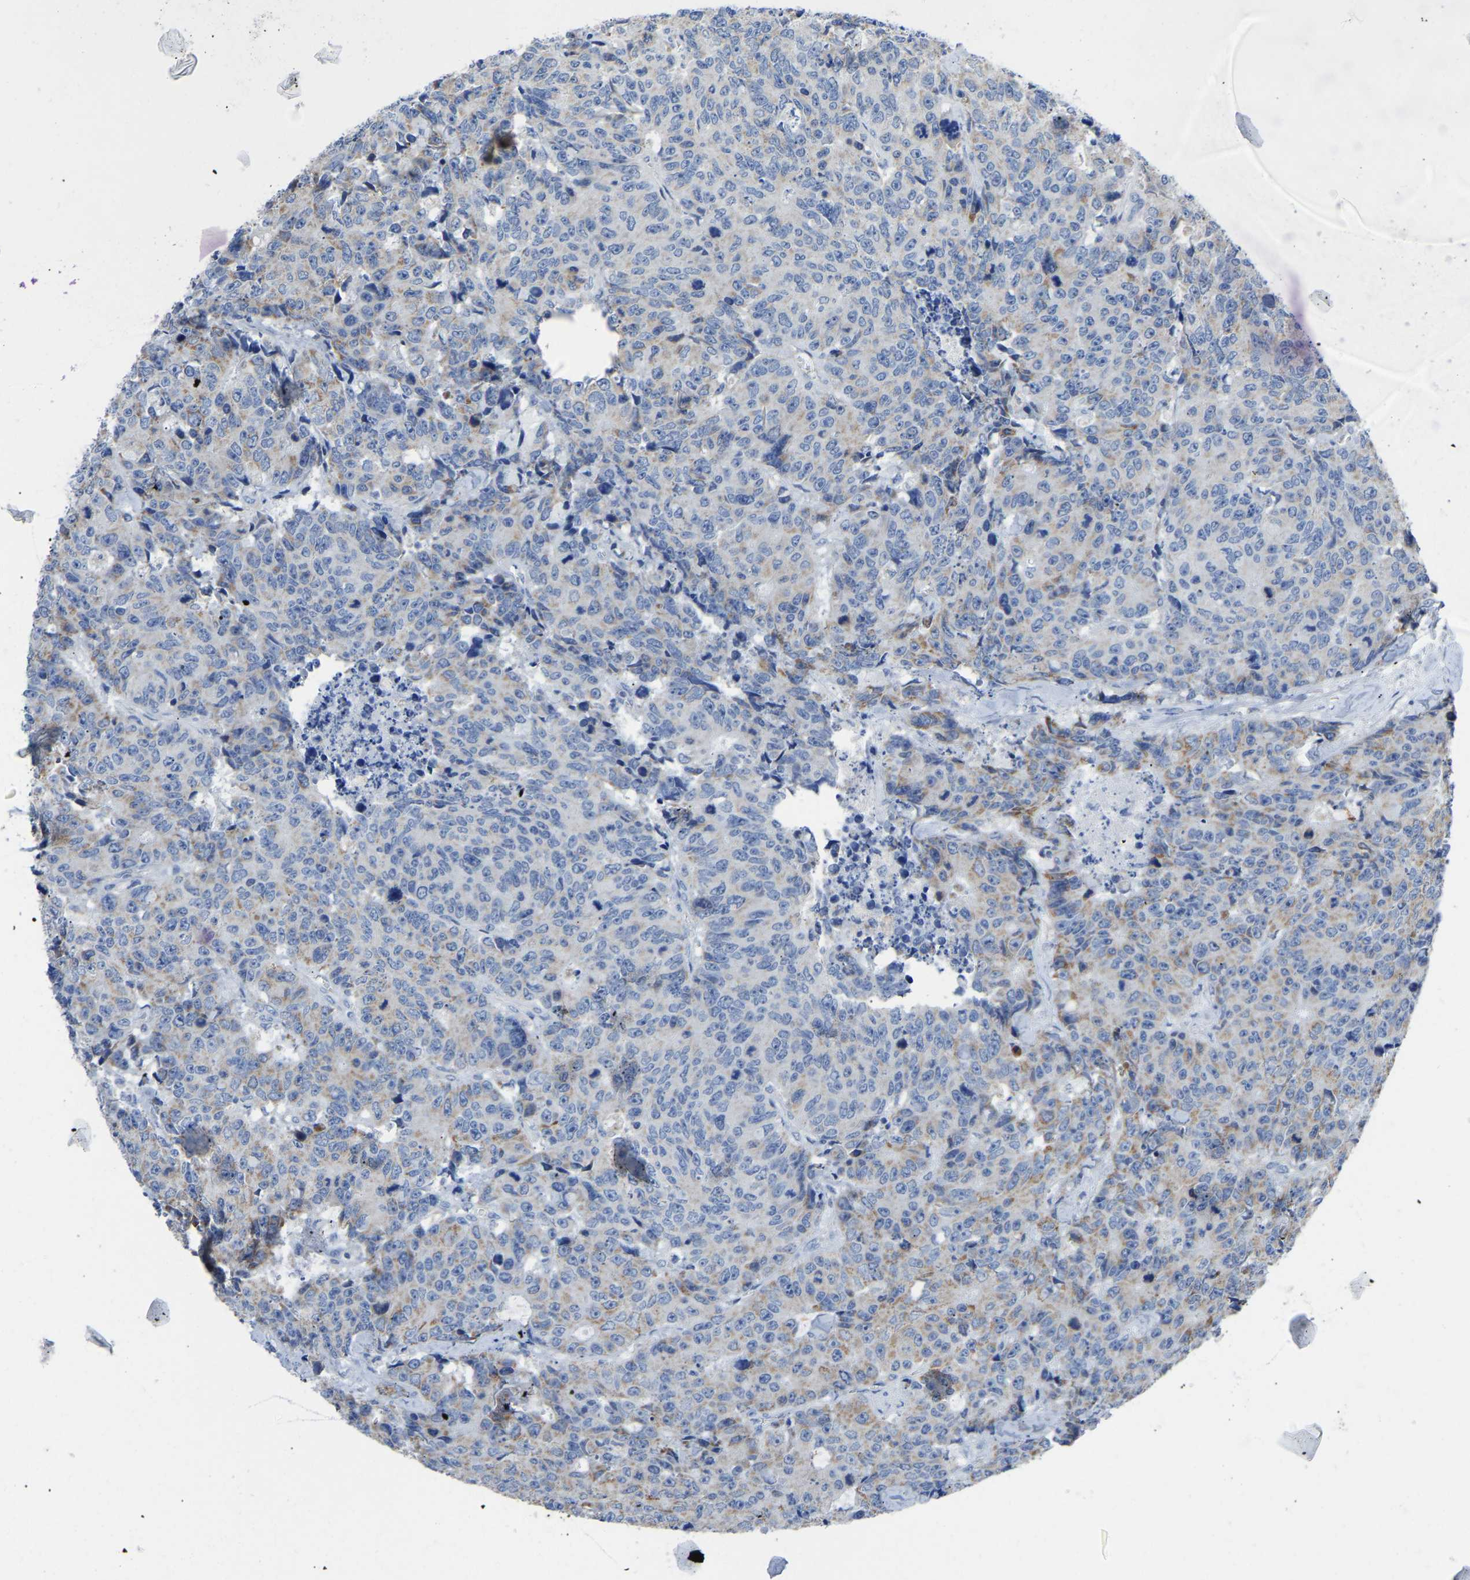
{"staining": {"intensity": "weak", "quantity": "<25%", "location": "cytoplasmic/membranous"}, "tissue": "colorectal cancer", "cell_type": "Tumor cells", "image_type": "cancer", "snomed": [{"axis": "morphology", "description": "Adenocarcinoma, NOS"}, {"axis": "topography", "description": "Colon"}], "caption": "Image shows no protein expression in tumor cells of adenocarcinoma (colorectal) tissue.", "gene": "ETFA", "patient": {"sex": "female", "age": 86}}